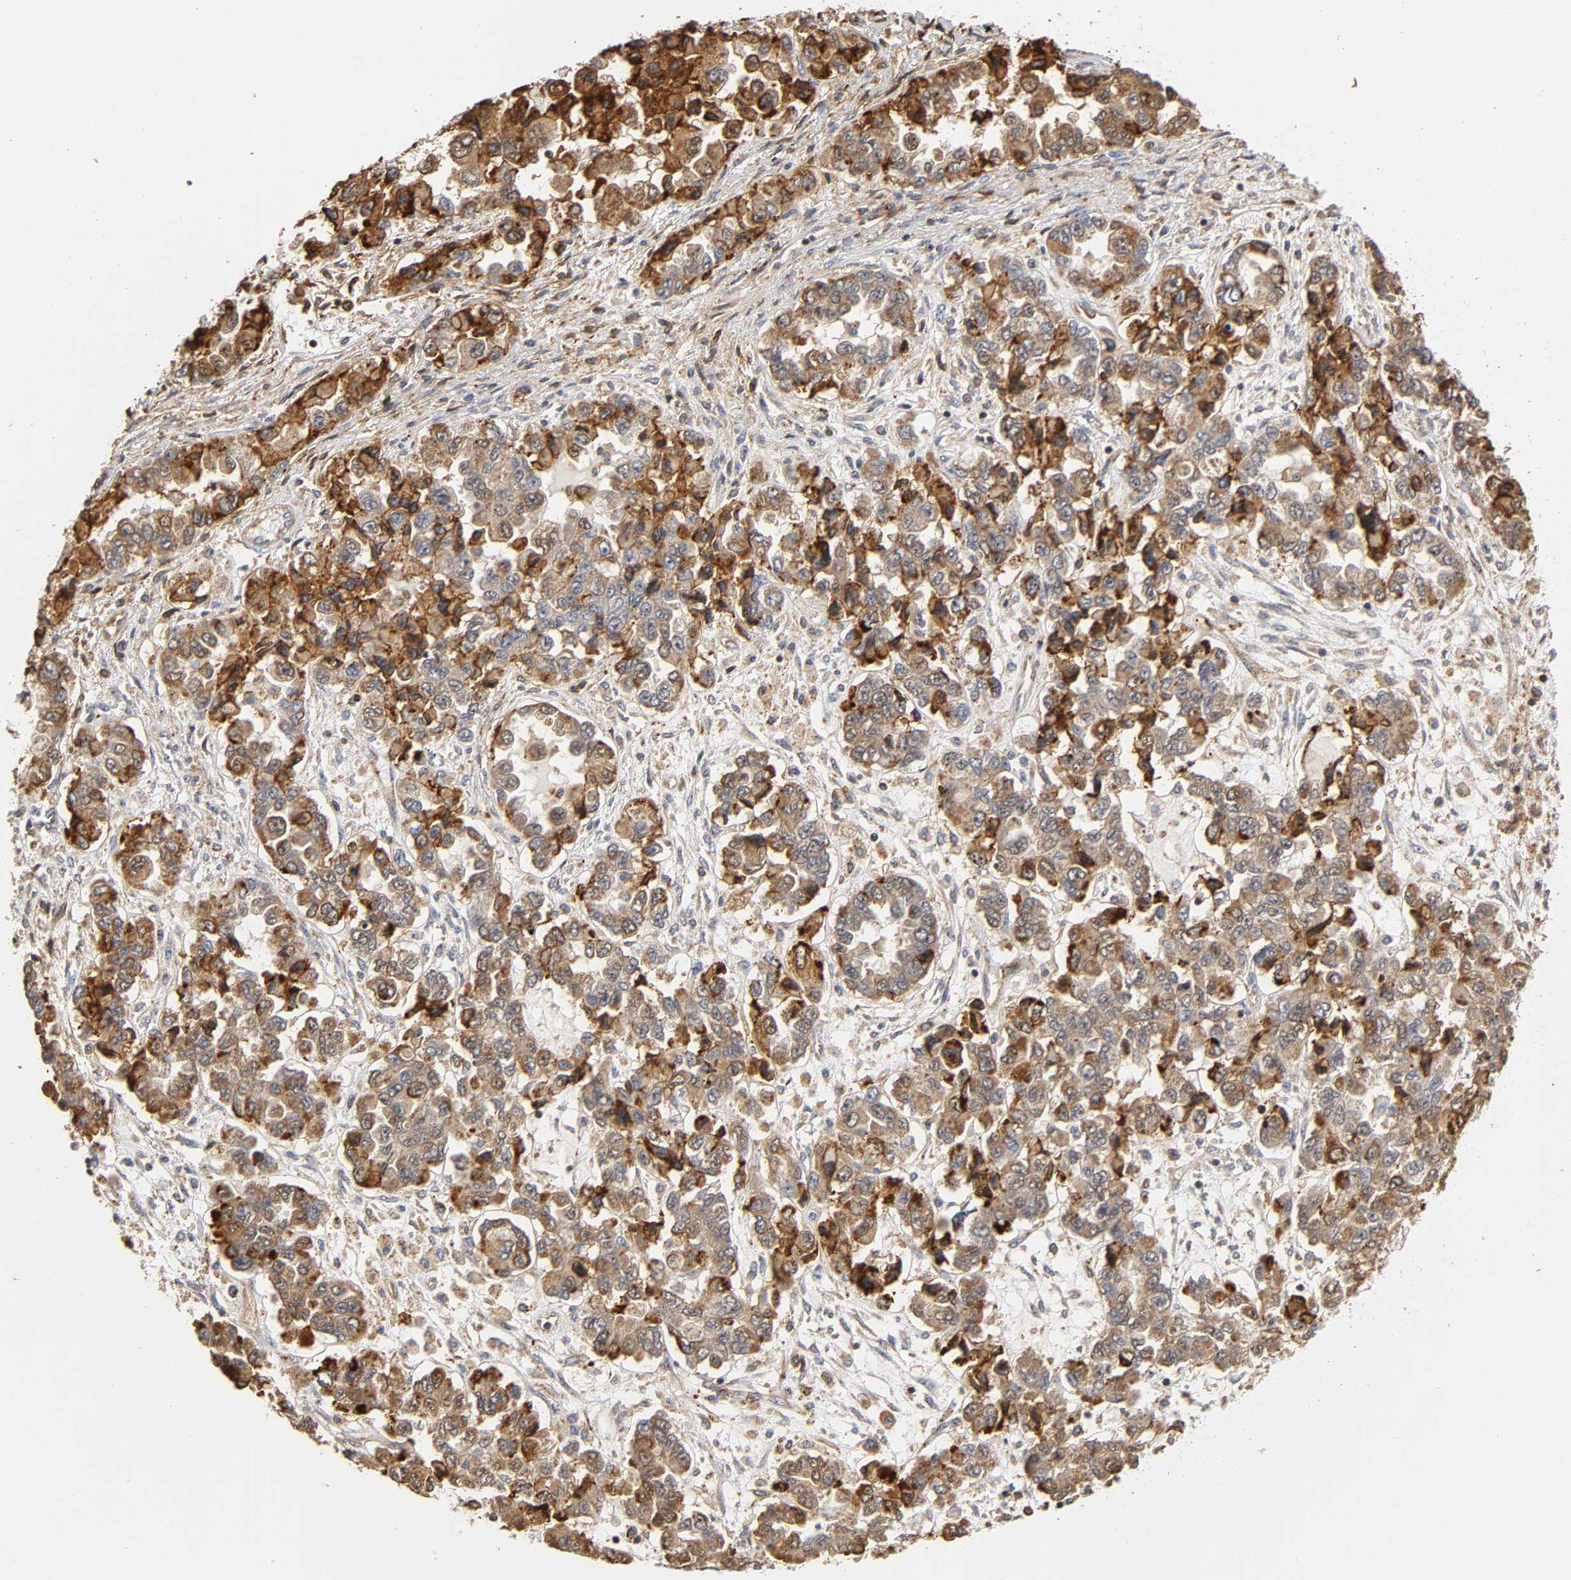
{"staining": {"intensity": "moderate", "quantity": ">75%", "location": "cytoplasmic/membranous"}, "tissue": "ovarian cancer", "cell_type": "Tumor cells", "image_type": "cancer", "snomed": [{"axis": "morphology", "description": "Cystadenocarcinoma, serous, NOS"}, {"axis": "topography", "description": "Ovary"}], "caption": "Immunohistochemical staining of human ovarian serous cystadenocarcinoma shows medium levels of moderate cytoplasmic/membranous expression in approximately >75% of tumor cells. (IHC, brightfield microscopy, high magnification).", "gene": "ANXA11", "patient": {"sex": "female", "age": 84}}